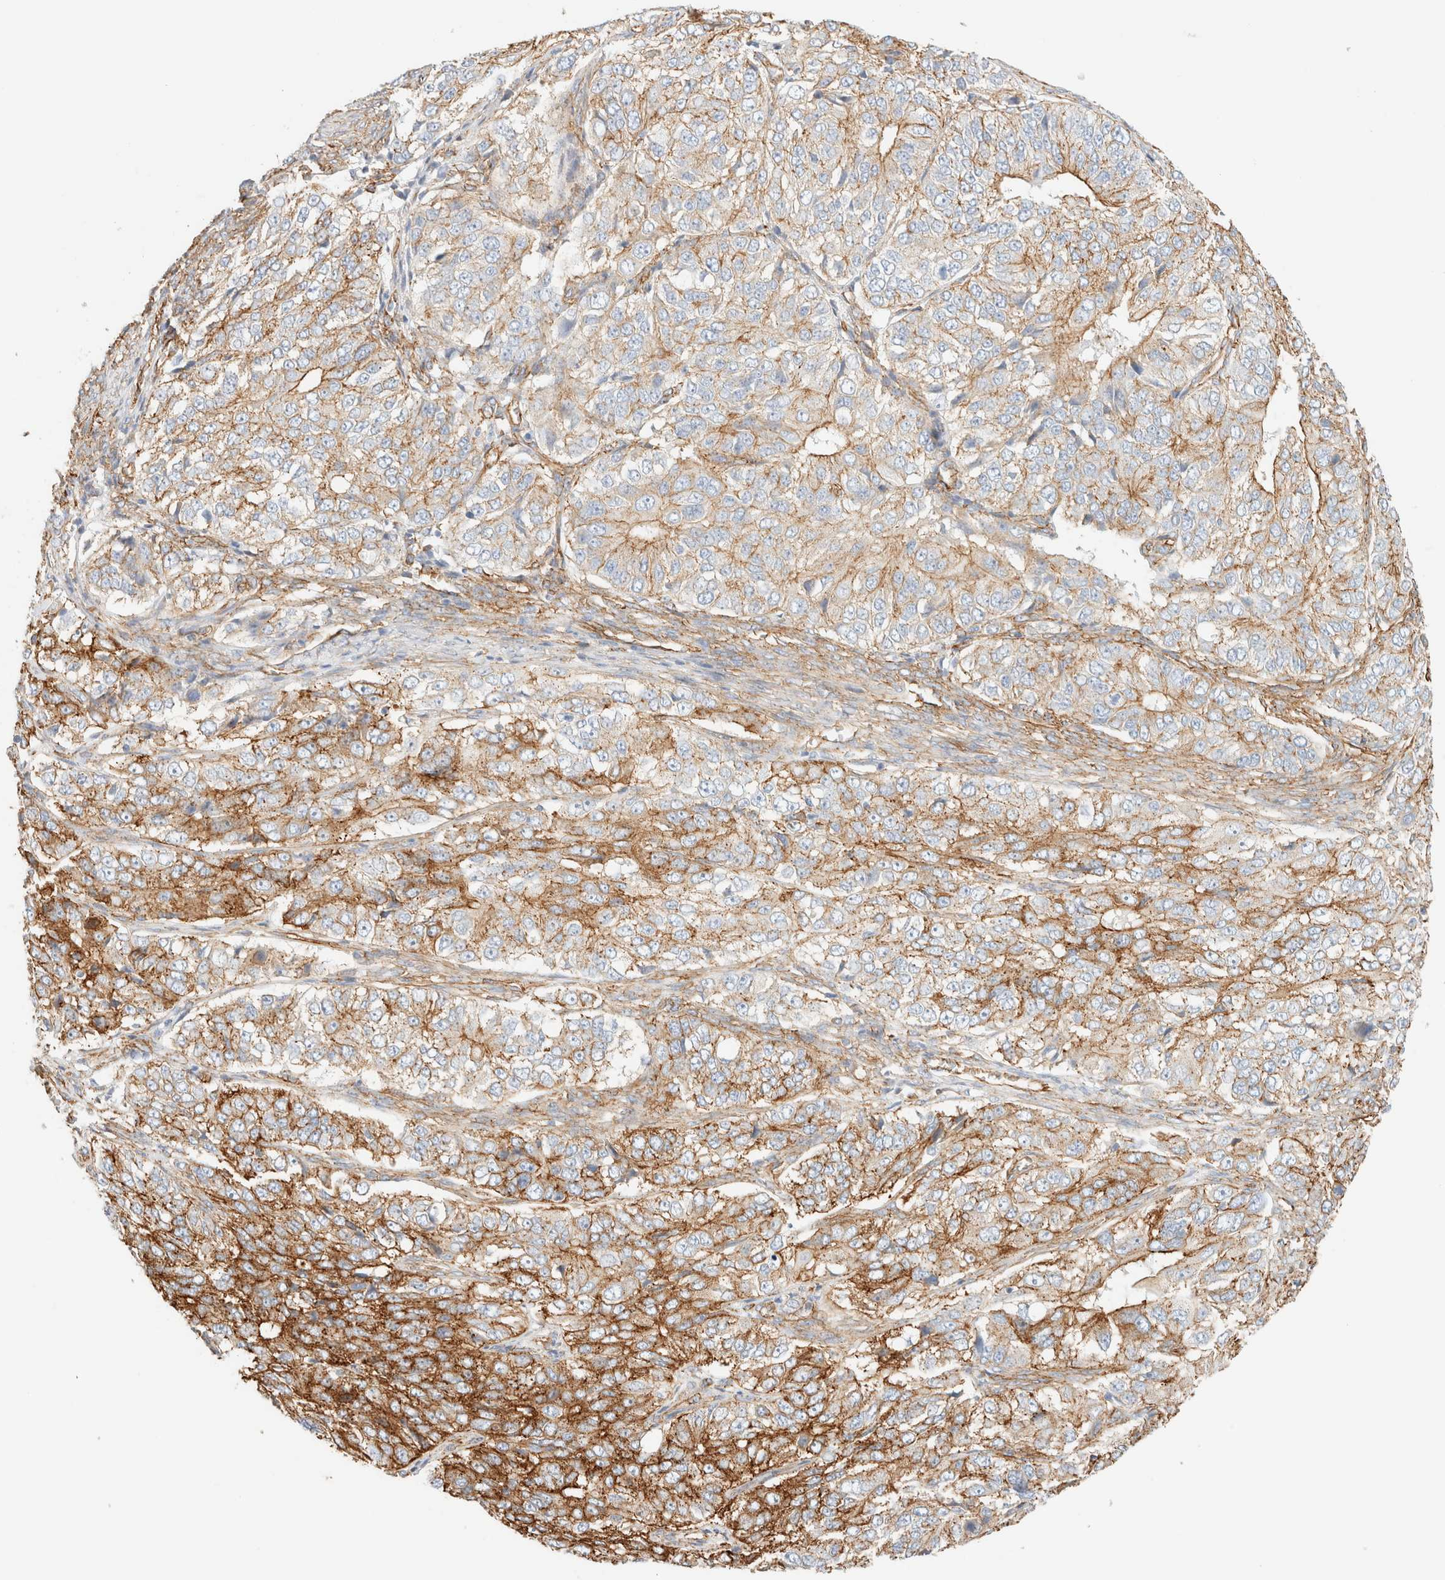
{"staining": {"intensity": "moderate", "quantity": ">75%", "location": "cytoplasmic/membranous"}, "tissue": "ovarian cancer", "cell_type": "Tumor cells", "image_type": "cancer", "snomed": [{"axis": "morphology", "description": "Carcinoma, endometroid"}, {"axis": "topography", "description": "Ovary"}], "caption": "Ovarian endometroid carcinoma stained for a protein shows moderate cytoplasmic/membranous positivity in tumor cells.", "gene": "CYB5R4", "patient": {"sex": "female", "age": 51}}